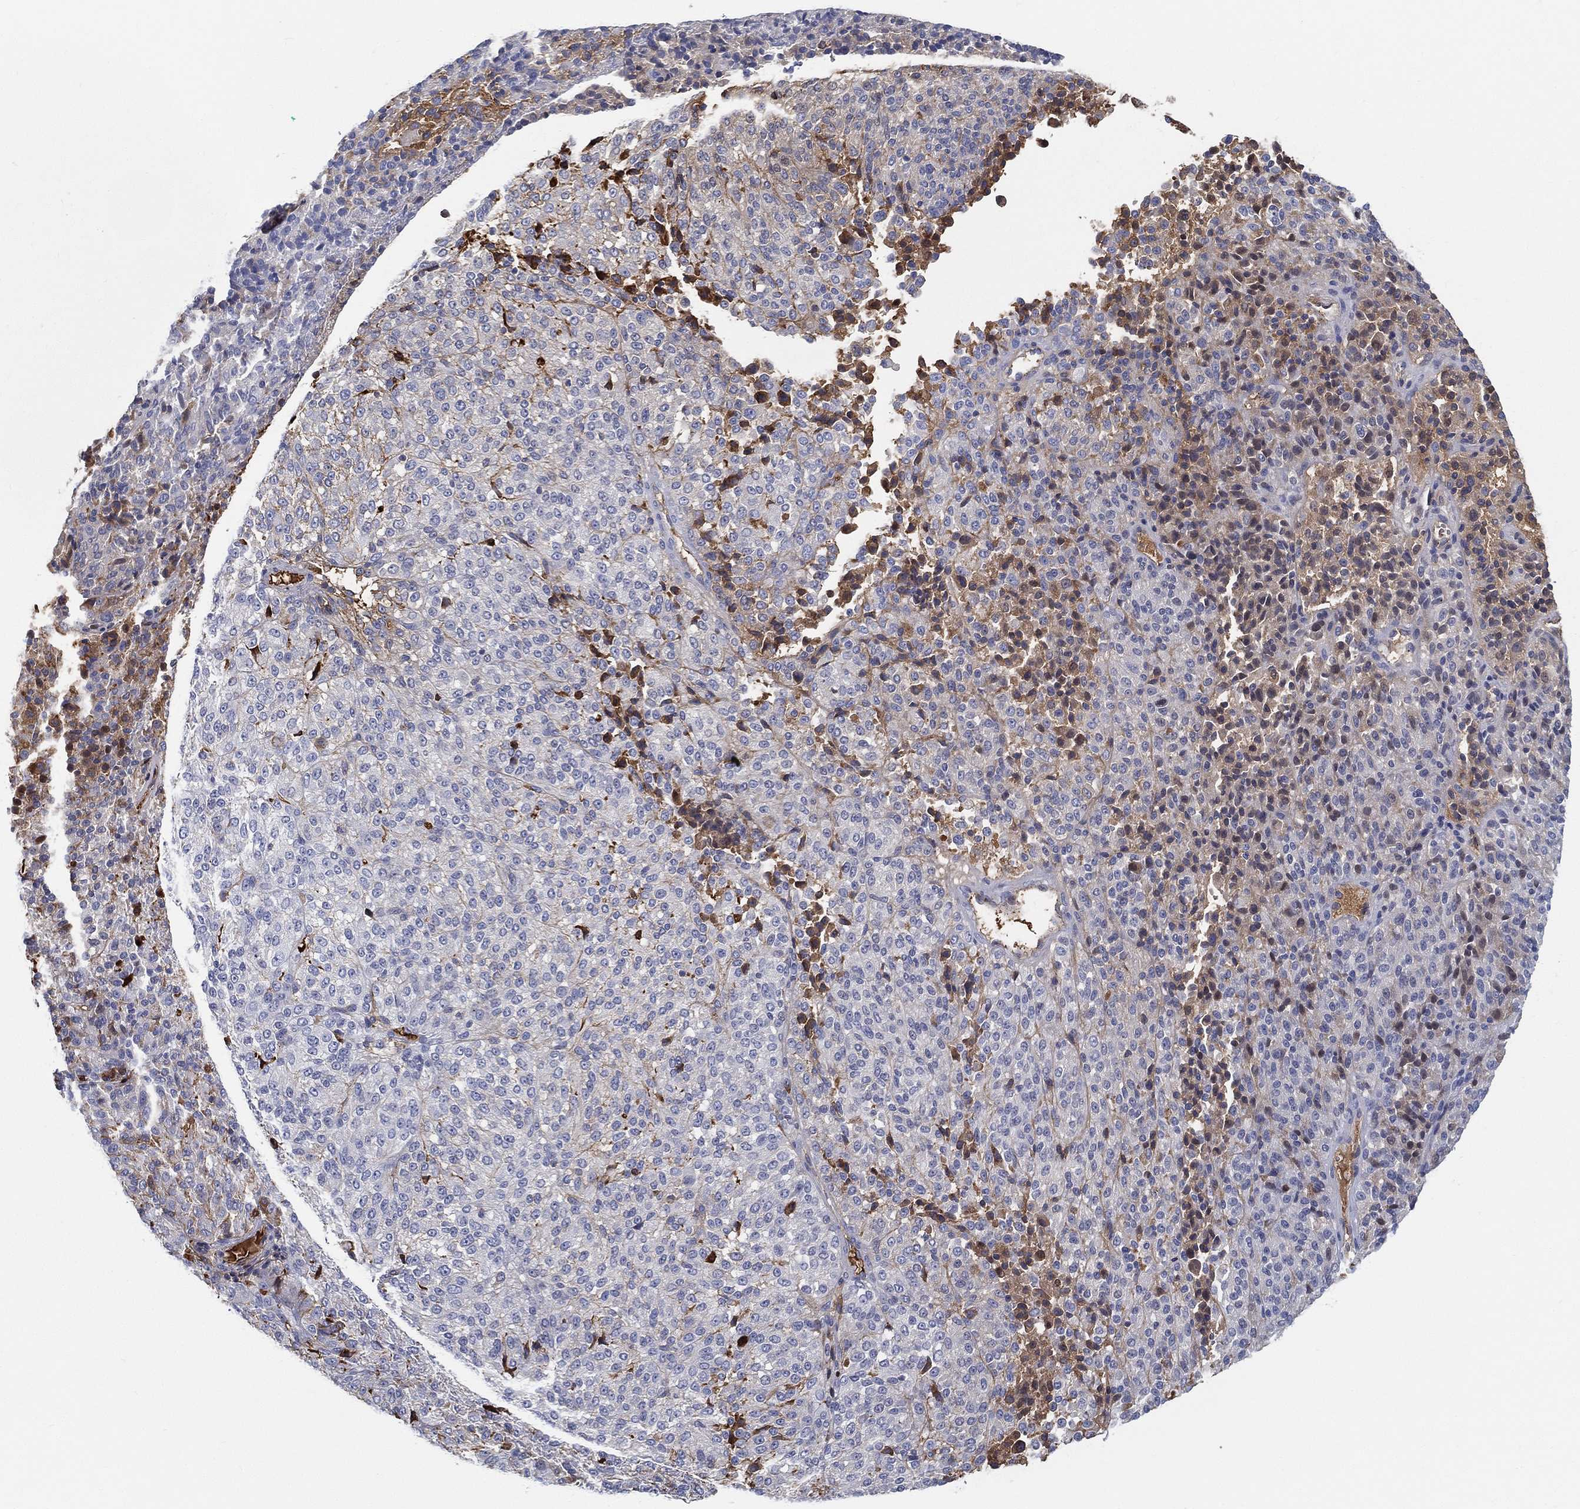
{"staining": {"intensity": "moderate", "quantity": "<25%", "location": "cytoplasmic/membranous"}, "tissue": "melanoma", "cell_type": "Tumor cells", "image_type": "cancer", "snomed": [{"axis": "morphology", "description": "Malignant melanoma, Metastatic site"}, {"axis": "topography", "description": "Brain"}], "caption": "About <25% of tumor cells in human malignant melanoma (metastatic site) display moderate cytoplasmic/membranous protein positivity as visualized by brown immunohistochemical staining.", "gene": "IFNB1", "patient": {"sex": "female", "age": 56}}